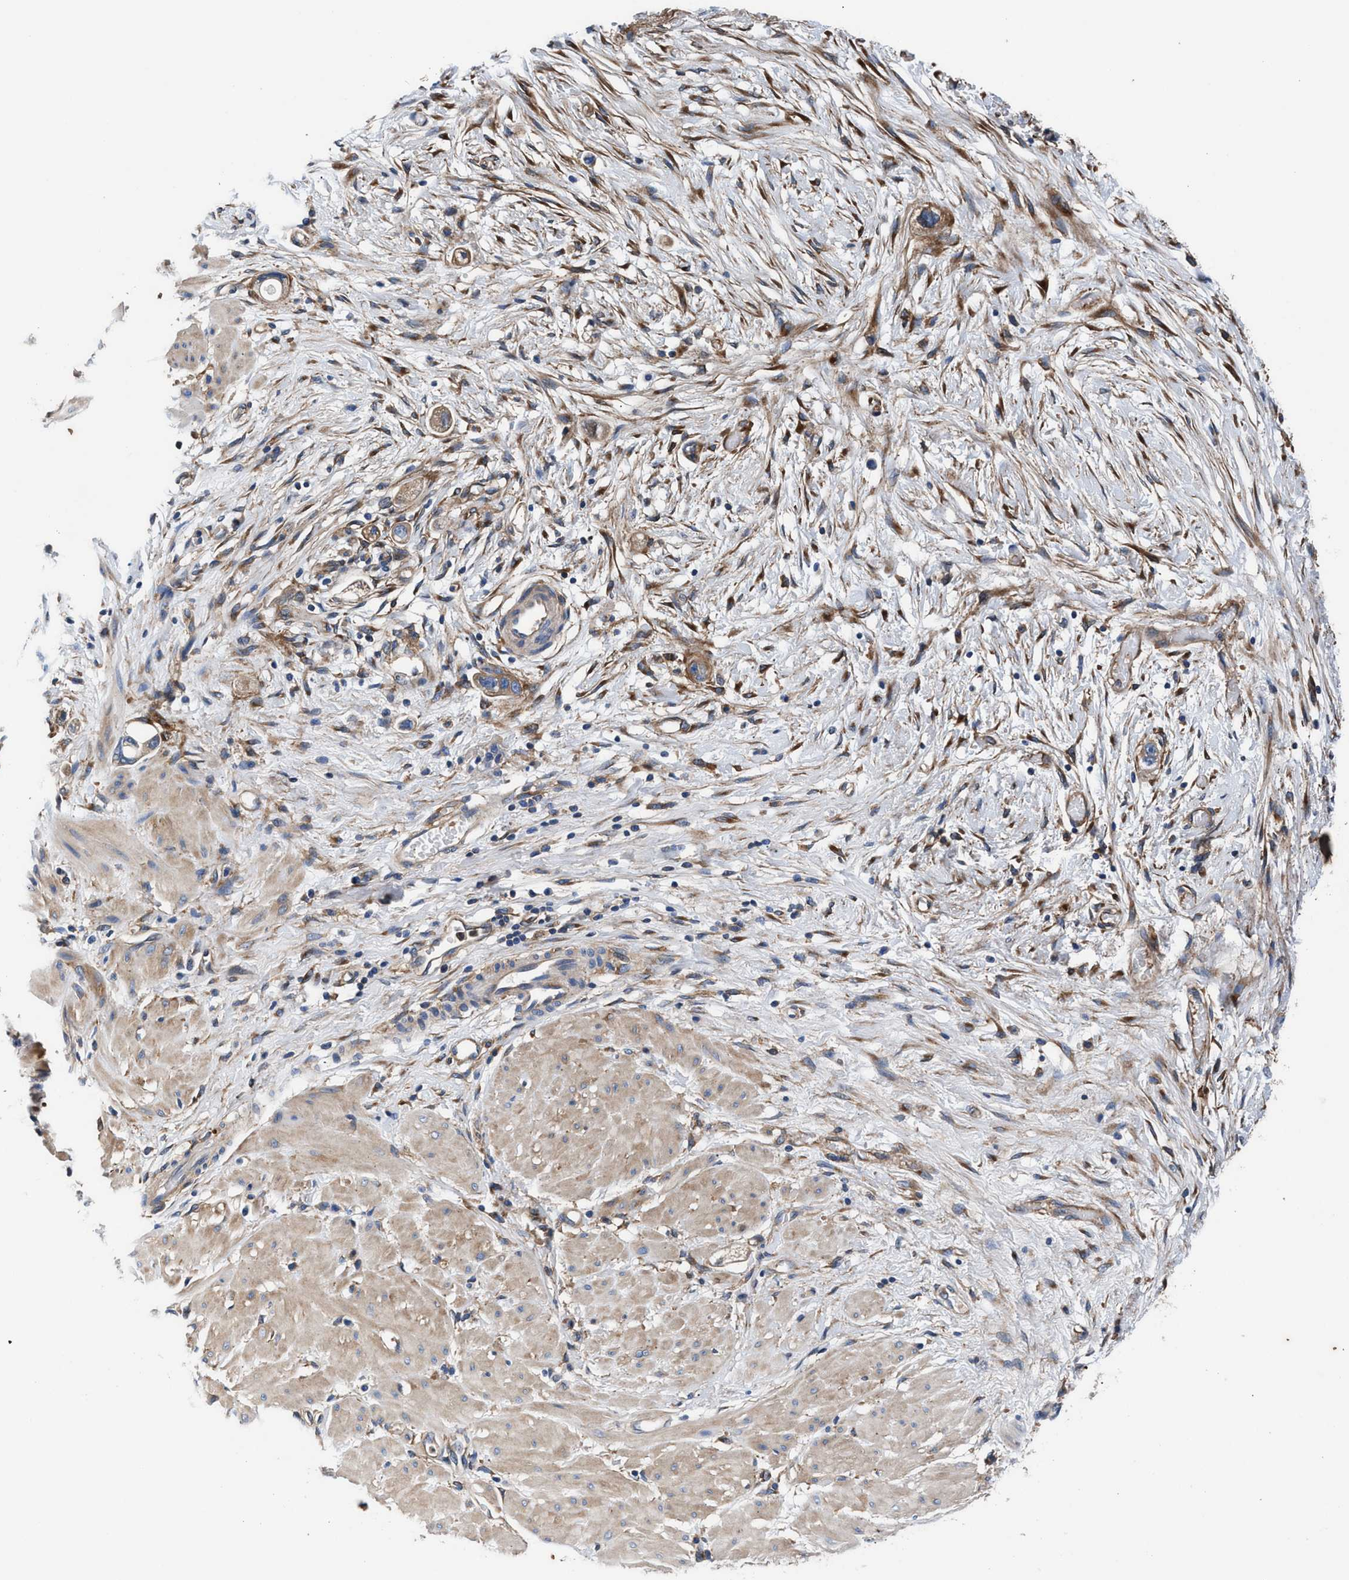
{"staining": {"intensity": "moderate", "quantity": ">75%", "location": "cytoplasmic/membranous"}, "tissue": "stomach cancer", "cell_type": "Tumor cells", "image_type": "cancer", "snomed": [{"axis": "morphology", "description": "Adenocarcinoma, NOS"}, {"axis": "topography", "description": "Stomach"}, {"axis": "topography", "description": "Stomach, lower"}], "caption": "Protein staining of stomach adenocarcinoma tissue exhibits moderate cytoplasmic/membranous expression in approximately >75% of tumor cells.", "gene": "SH3GL1", "patient": {"sex": "female", "age": 48}}